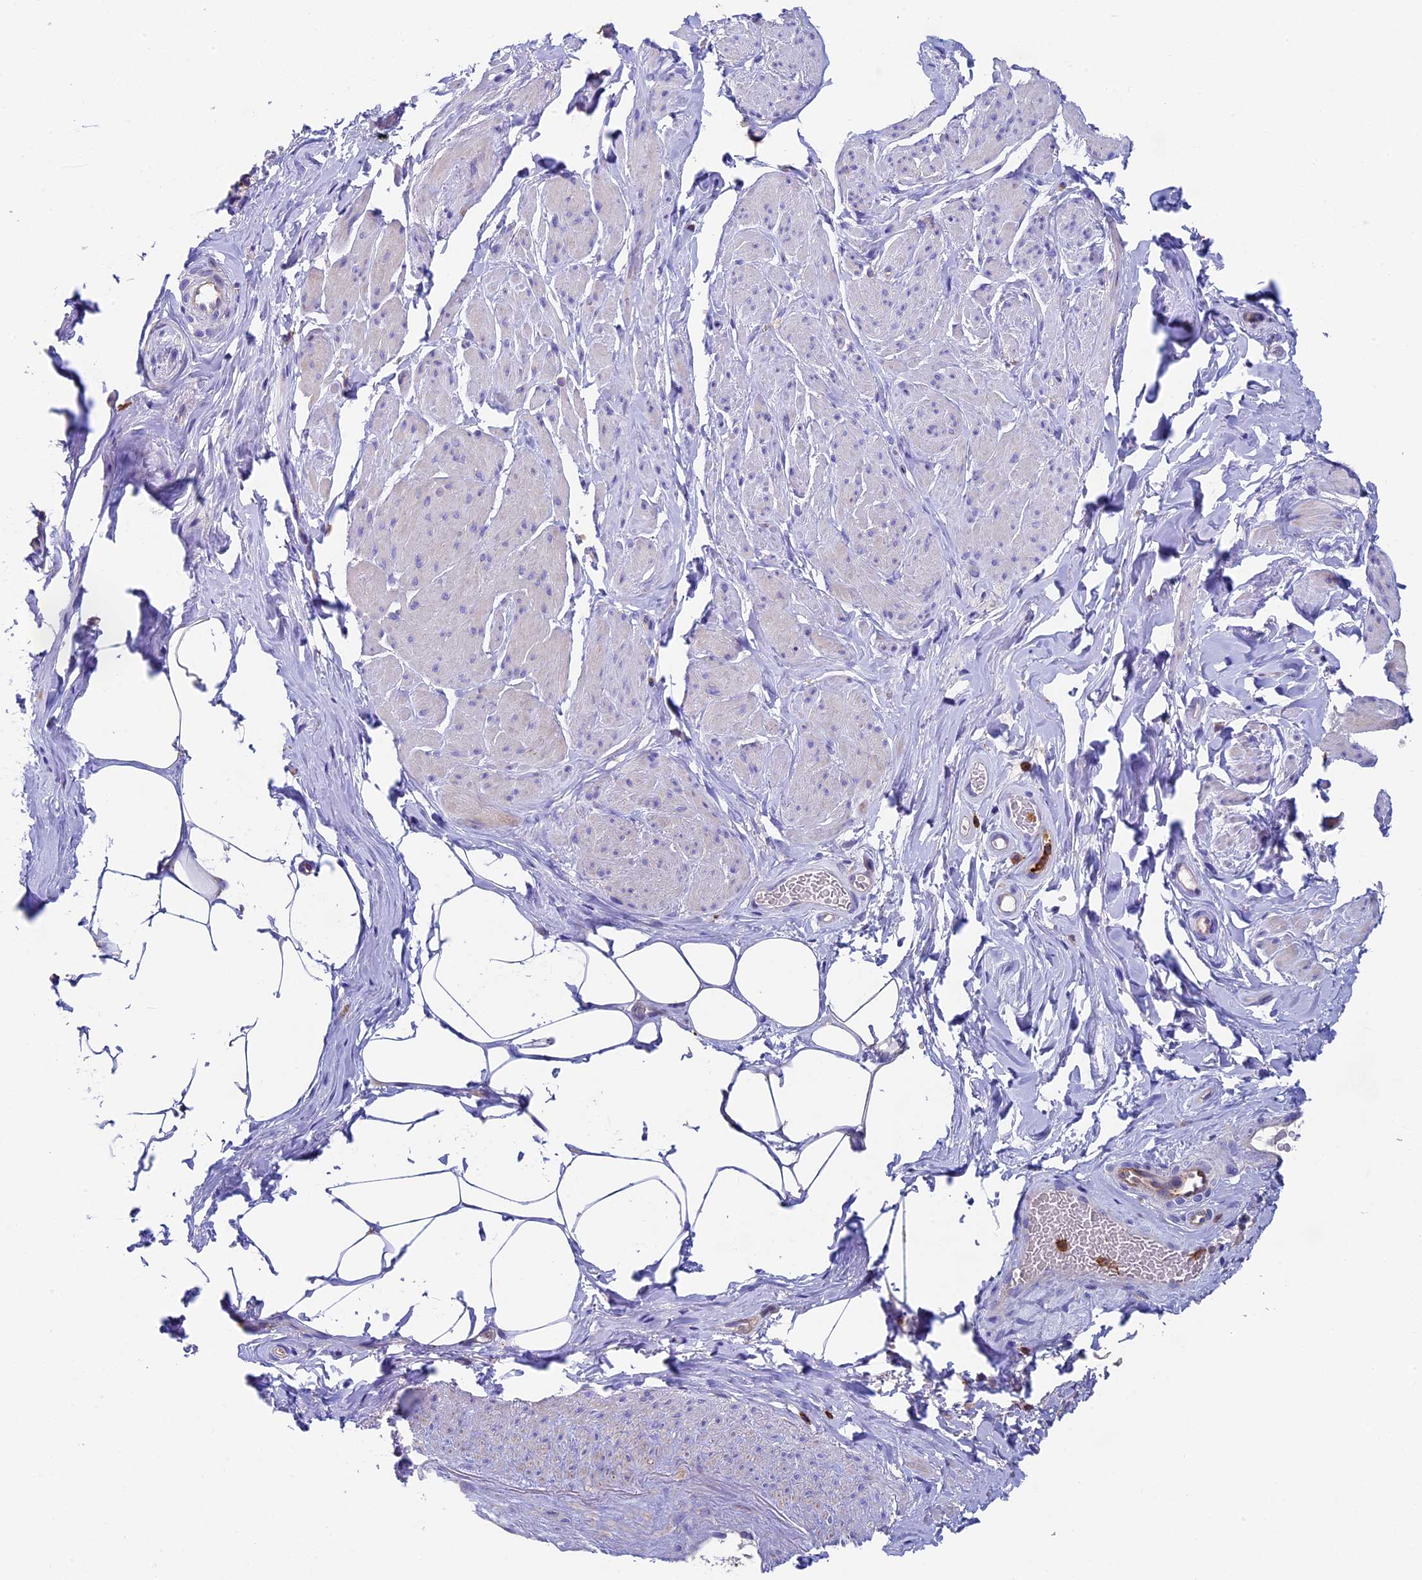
{"staining": {"intensity": "negative", "quantity": "none", "location": "none"}, "tissue": "smooth muscle", "cell_type": "Smooth muscle cells", "image_type": "normal", "snomed": [{"axis": "morphology", "description": "Normal tissue, NOS"}, {"axis": "topography", "description": "Smooth muscle"}, {"axis": "topography", "description": "Peripheral nerve tissue"}], "caption": "The immunohistochemistry (IHC) micrograph has no significant expression in smooth muscle cells of smooth muscle.", "gene": "ADAT1", "patient": {"sex": "male", "age": 69}}